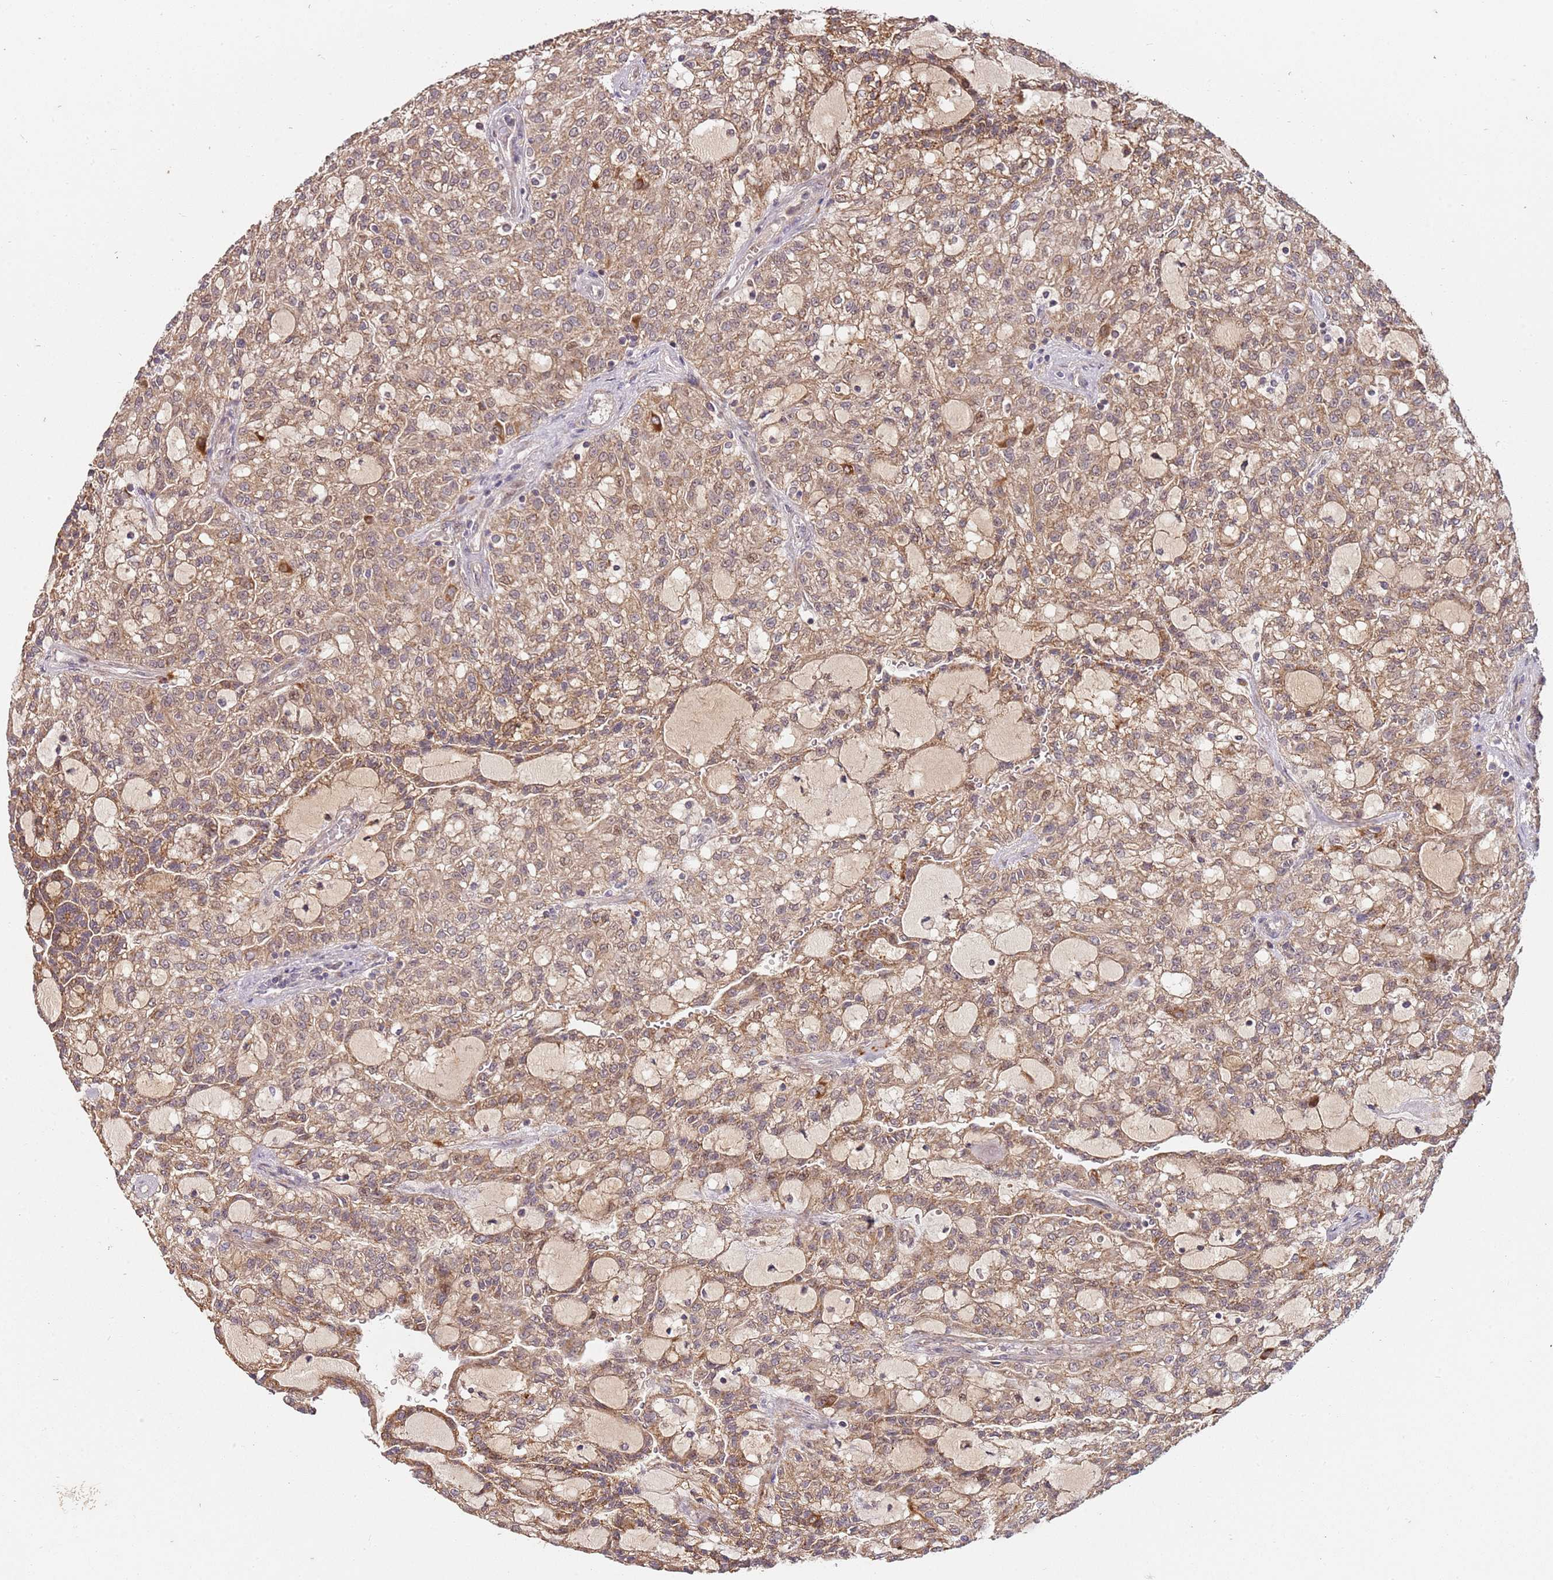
{"staining": {"intensity": "moderate", "quantity": ">75%", "location": "cytoplasmic/membranous"}, "tissue": "renal cancer", "cell_type": "Tumor cells", "image_type": "cancer", "snomed": [{"axis": "morphology", "description": "Adenocarcinoma, NOS"}, {"axis": "topography", "description": "Kidney"}], "caption": "A photomicrograph of renal adenocarcinoma stained for a protein shows moderate cytoplasmic/membranous brown staining in tumor cells. (IHC, brightfield microscopy, high magnification).", "gene": "EDC3", "patient": {"sex": "male", "age": 63}}